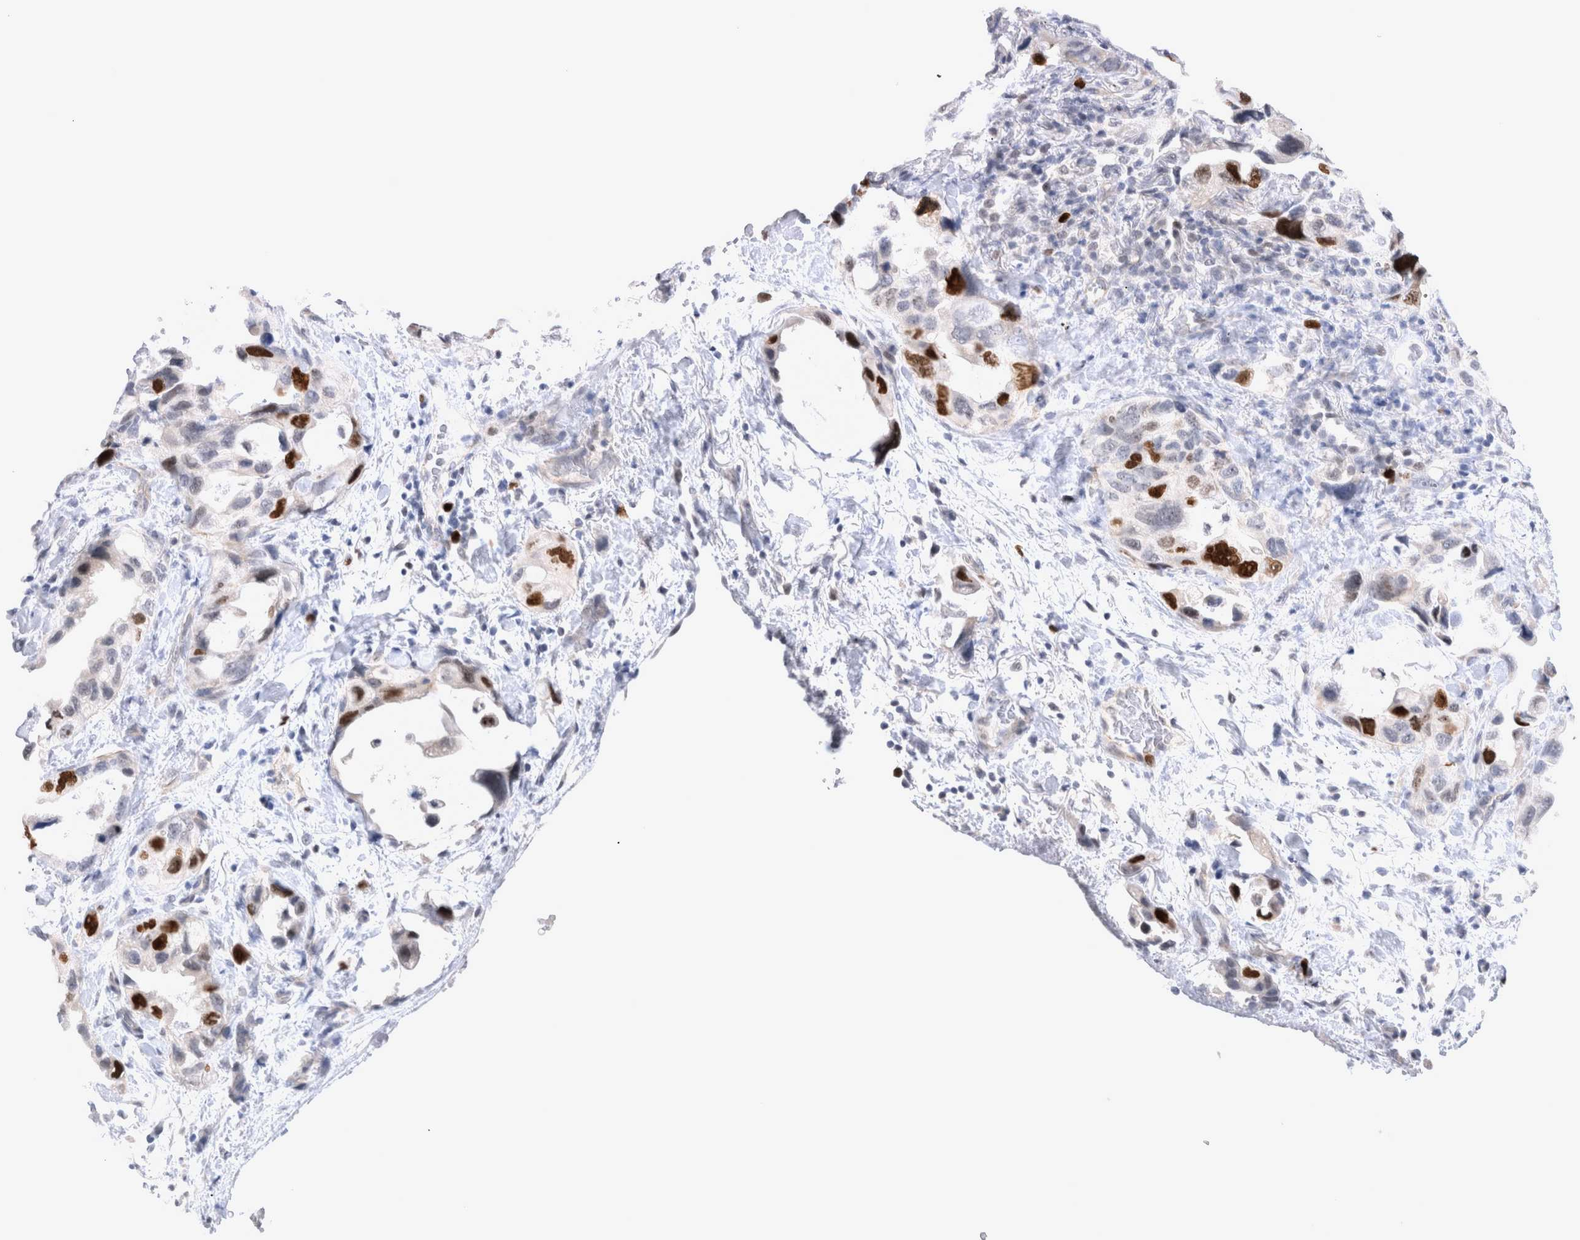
{"staining": {"intensity": "strong", "quantity": "<25%", "location": "nuclear"}, "tissue": "lung cancer", "cell_type": "Tumor cells", "image_type": "cancer", "snomed": [{"axis": "morphology", "description": "Squamous cell carcinoma, NOS"}, {"axis": "topography", "description": "Lung"}], "caption": "Human squamous cell carcinoma (lung) stained with a brown dye exhibits strong nuclear positive expression in approximately <25% of tumor cells.", "gene": "KIF18B", "patient": {"sex": "female", "age": 73}}